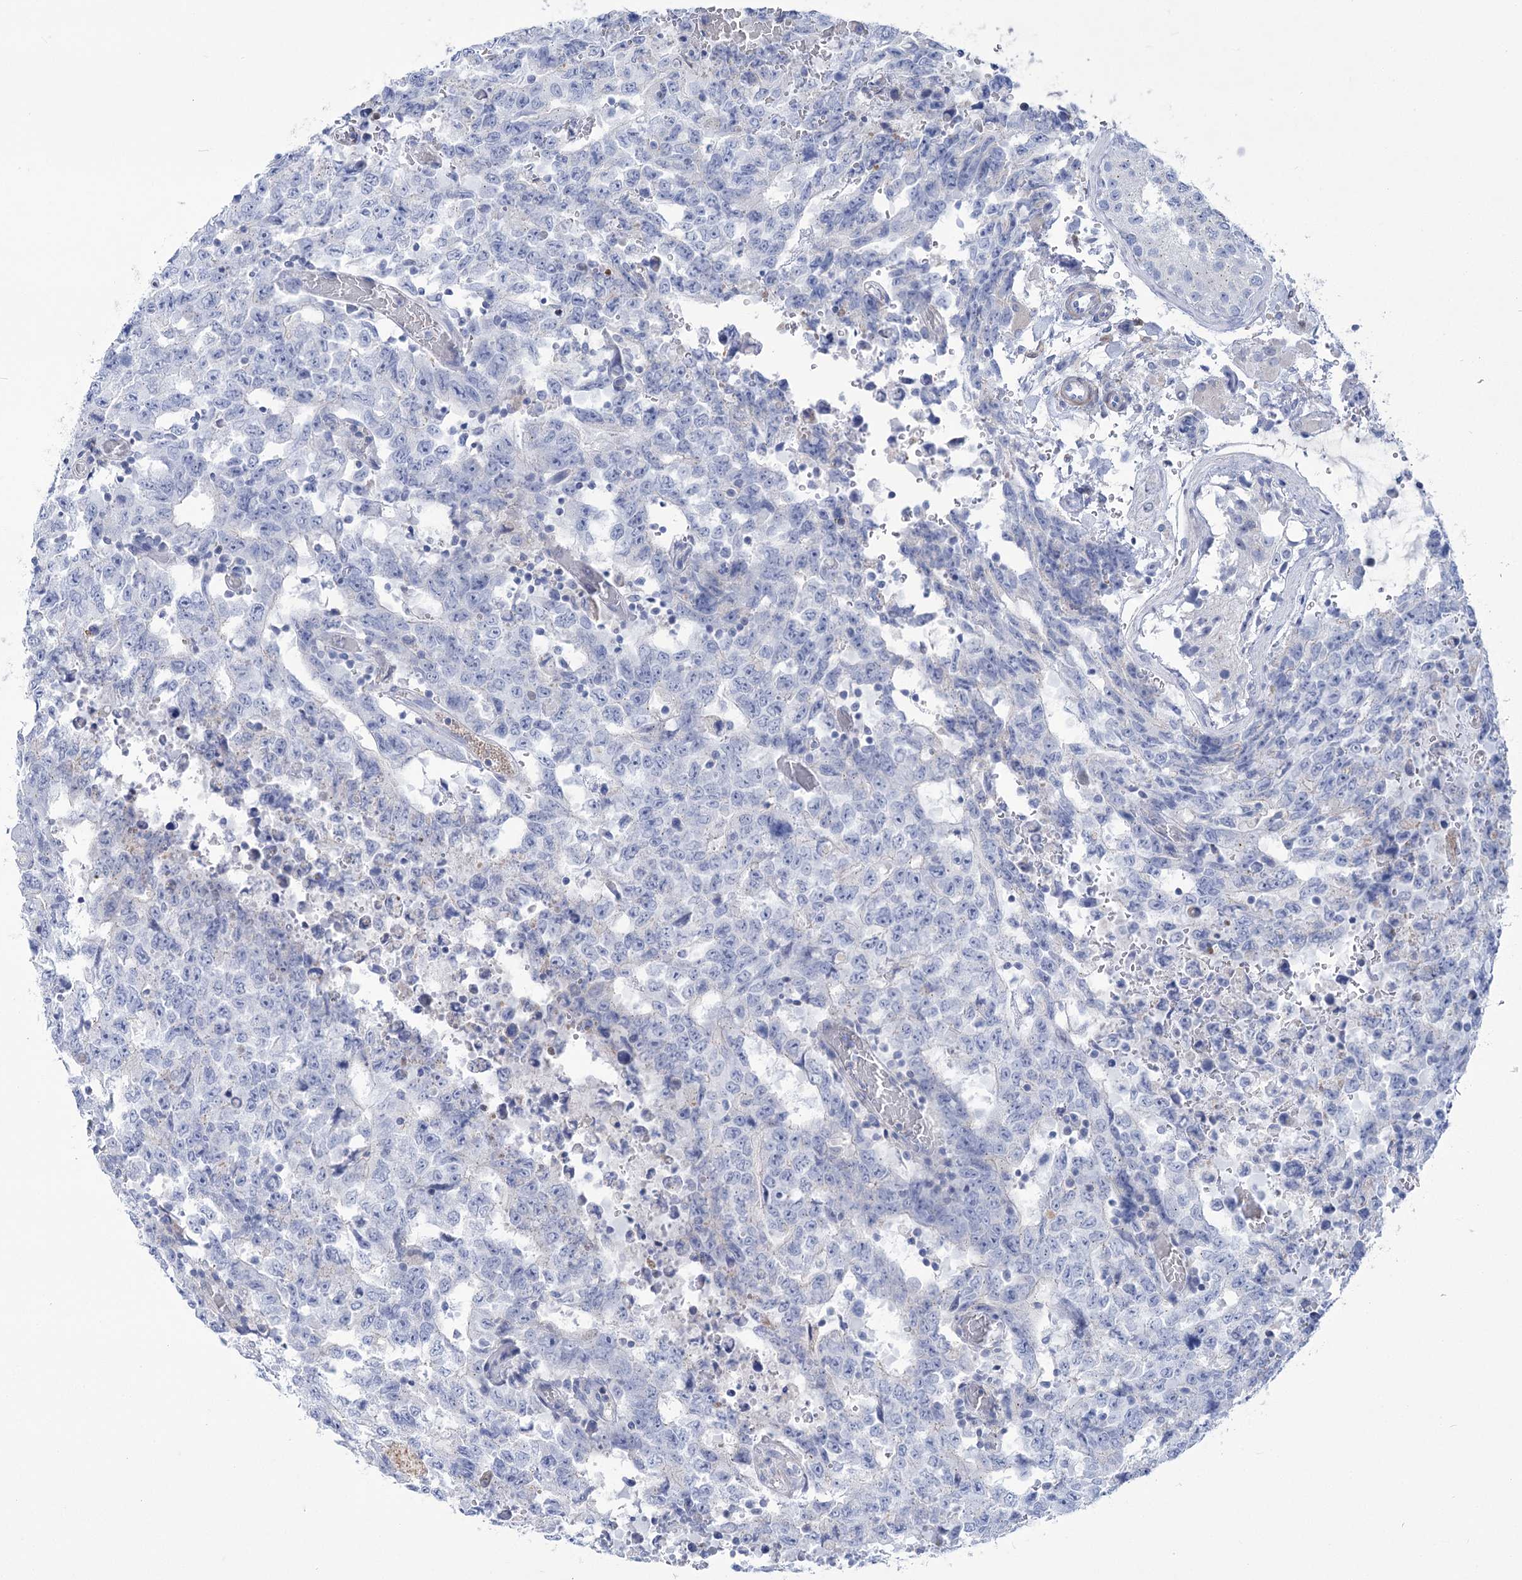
{"staining": {"intensity": "negative", "quantity": "none", "location": "none"}, "tissue": "testis cancer", "cell_type": "Tumor cells", "image_type": "cancer", "snomed": [{"axis": "morphology", "description": "Carcinoma, Embryonal, NOS"}, {"axis": "topography", "description": "Testis"}], "caption": "DAB (3,3'-diaminobenzidine) immunohistochemical staining of human testis cancer (embryonal carcinoma) shows no significant positivity in tumor cells.", "gene": "PCDHA1", "patient": {"sex": "male", "age": 26}}